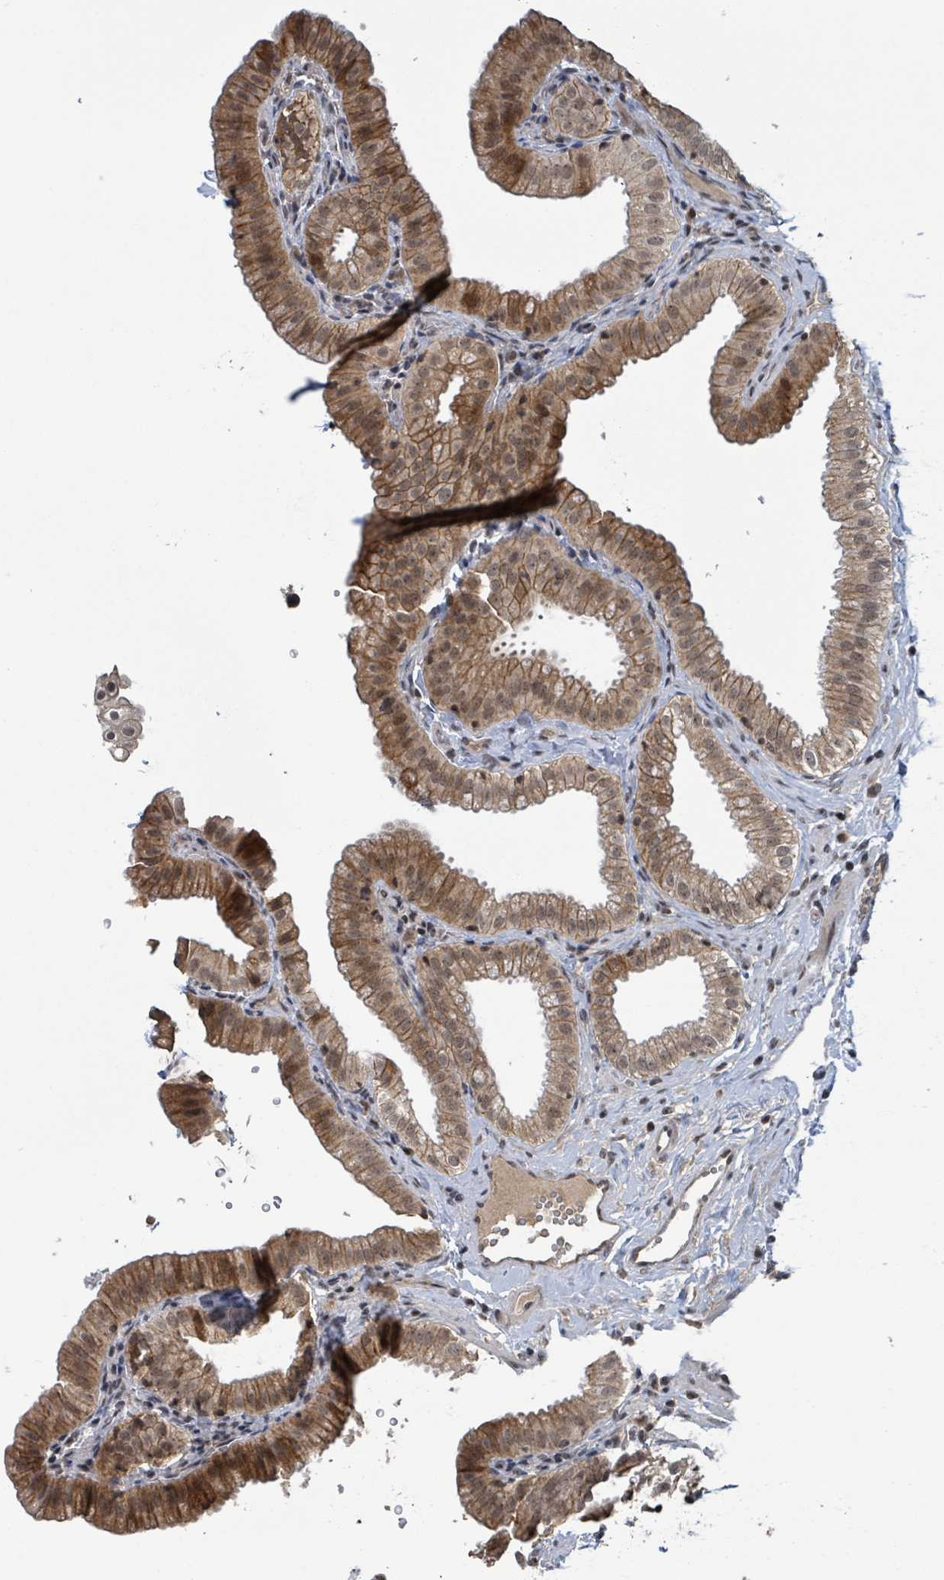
{"staining": {"intensity": "moderate", "quantity": ">75%", "location": "cytoplasmic/membranous,nuclear"}, "tissue": "gallbladder", "cell_type": "Glandular cells", "image_type": "normal", "snomed": [{"axis": "morphology", "description": "Normal tissue, NOS"}, {"axis": "topography", "description": "Gallbladder"}], "caption": "Glandular cells display medium levels of moderate cytoplasmic/membranous,nuclear staining in approximately >75% of cells in unremarkable human gallbladder. (IHC, brightfield microscopy, high magnification).", "gene": "ZBTB14", "patient": {"sex": "female", "age": 61}}